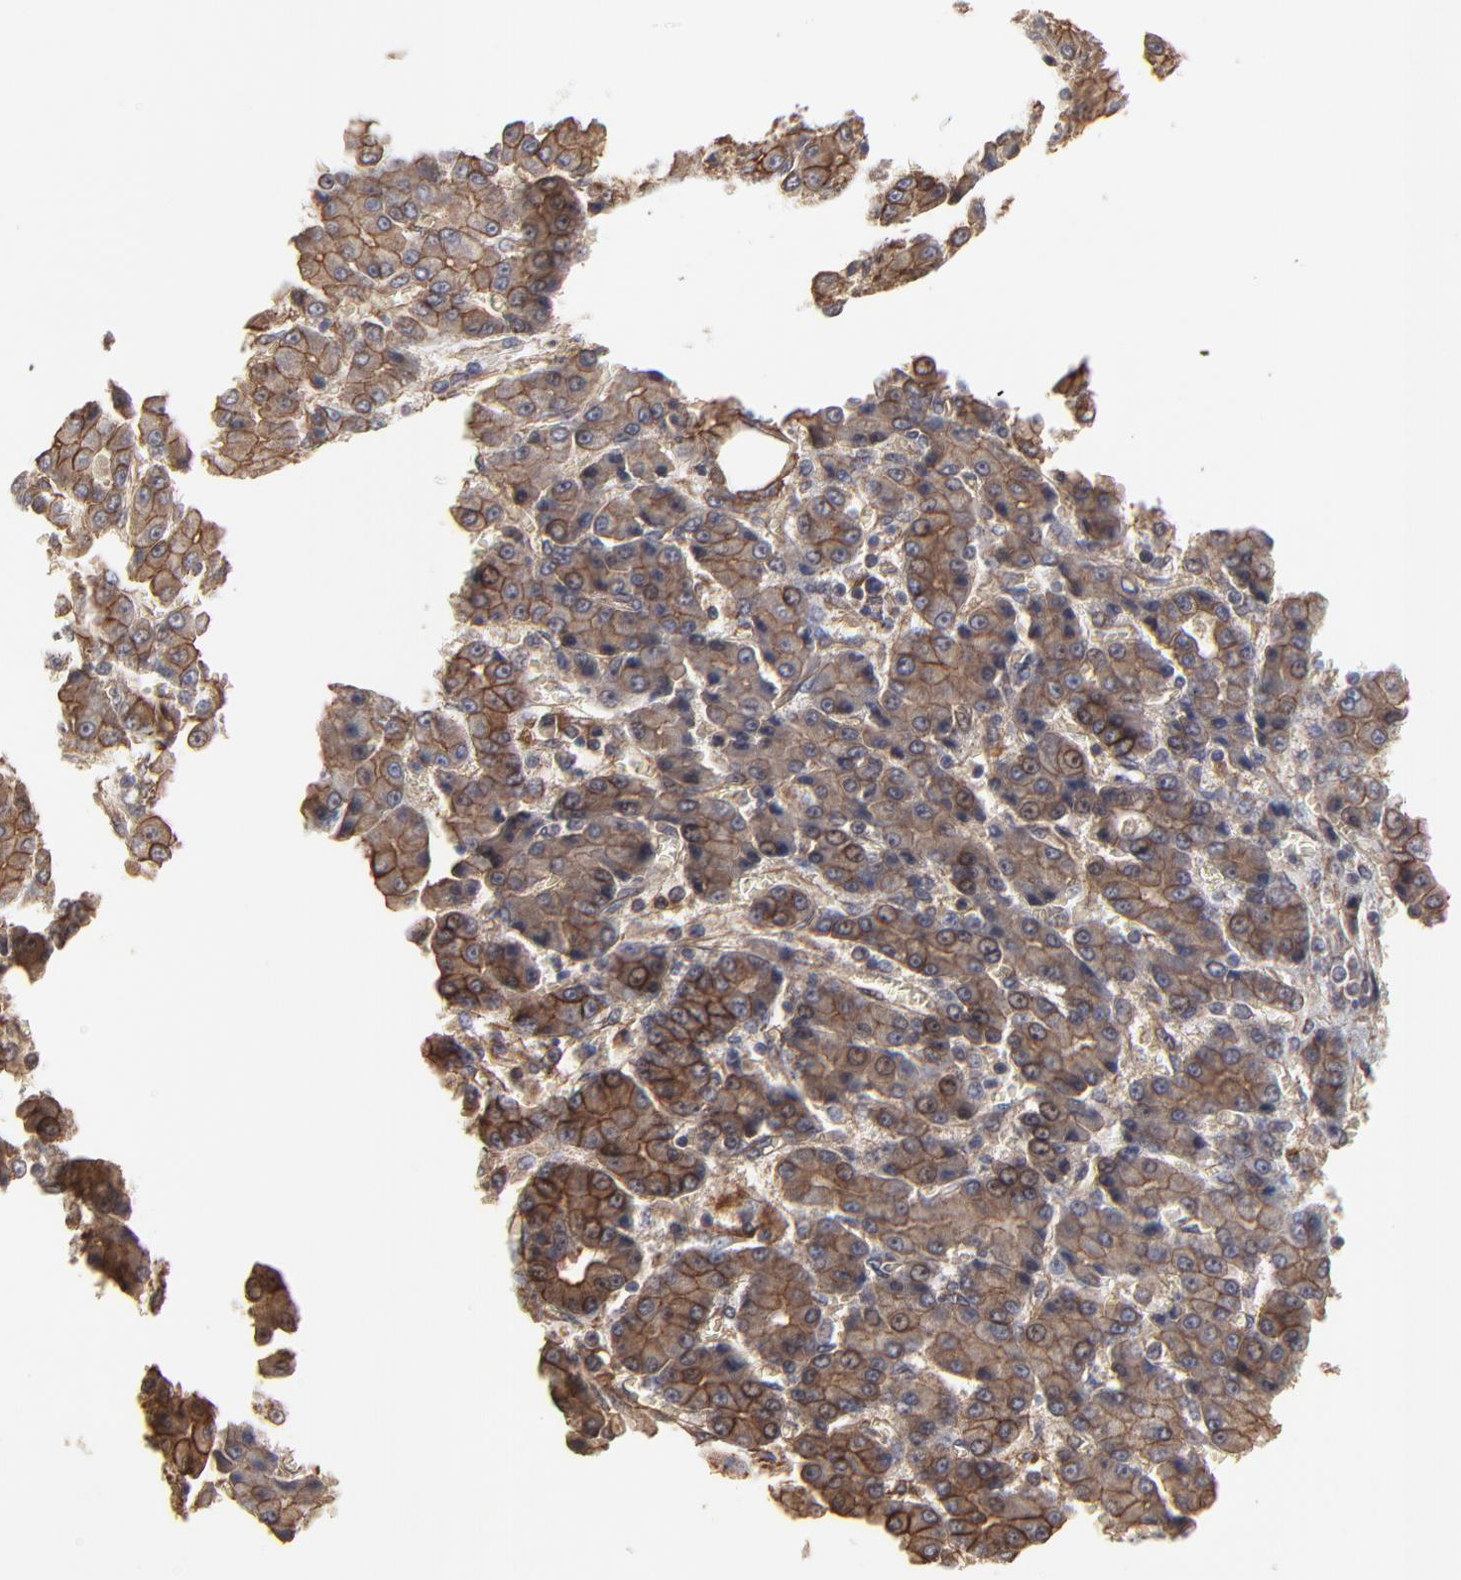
{"staining": {"intensity": "moderate", "quantity": ">75%", "location": "cytoplasmic/membranous"}, "tissue": "liver cancer", "cell_type": "Tumor cells", "image_type": "cancer", "snomed": [{"axis": "morphology", "description": "Carcinoma, Hepatocellular, NOS"}, {"axis": "topography", "description": "Liver"}], "caption": "There is medium levels of moderate cytoplasmic/membranous staining in tumor cells of liver hepatocellular carcinoma, as demonstrated by immunohistochemical staining (brown color).", "gene": "ARMT1", "patient": {"sex": "male", "age": 69}}